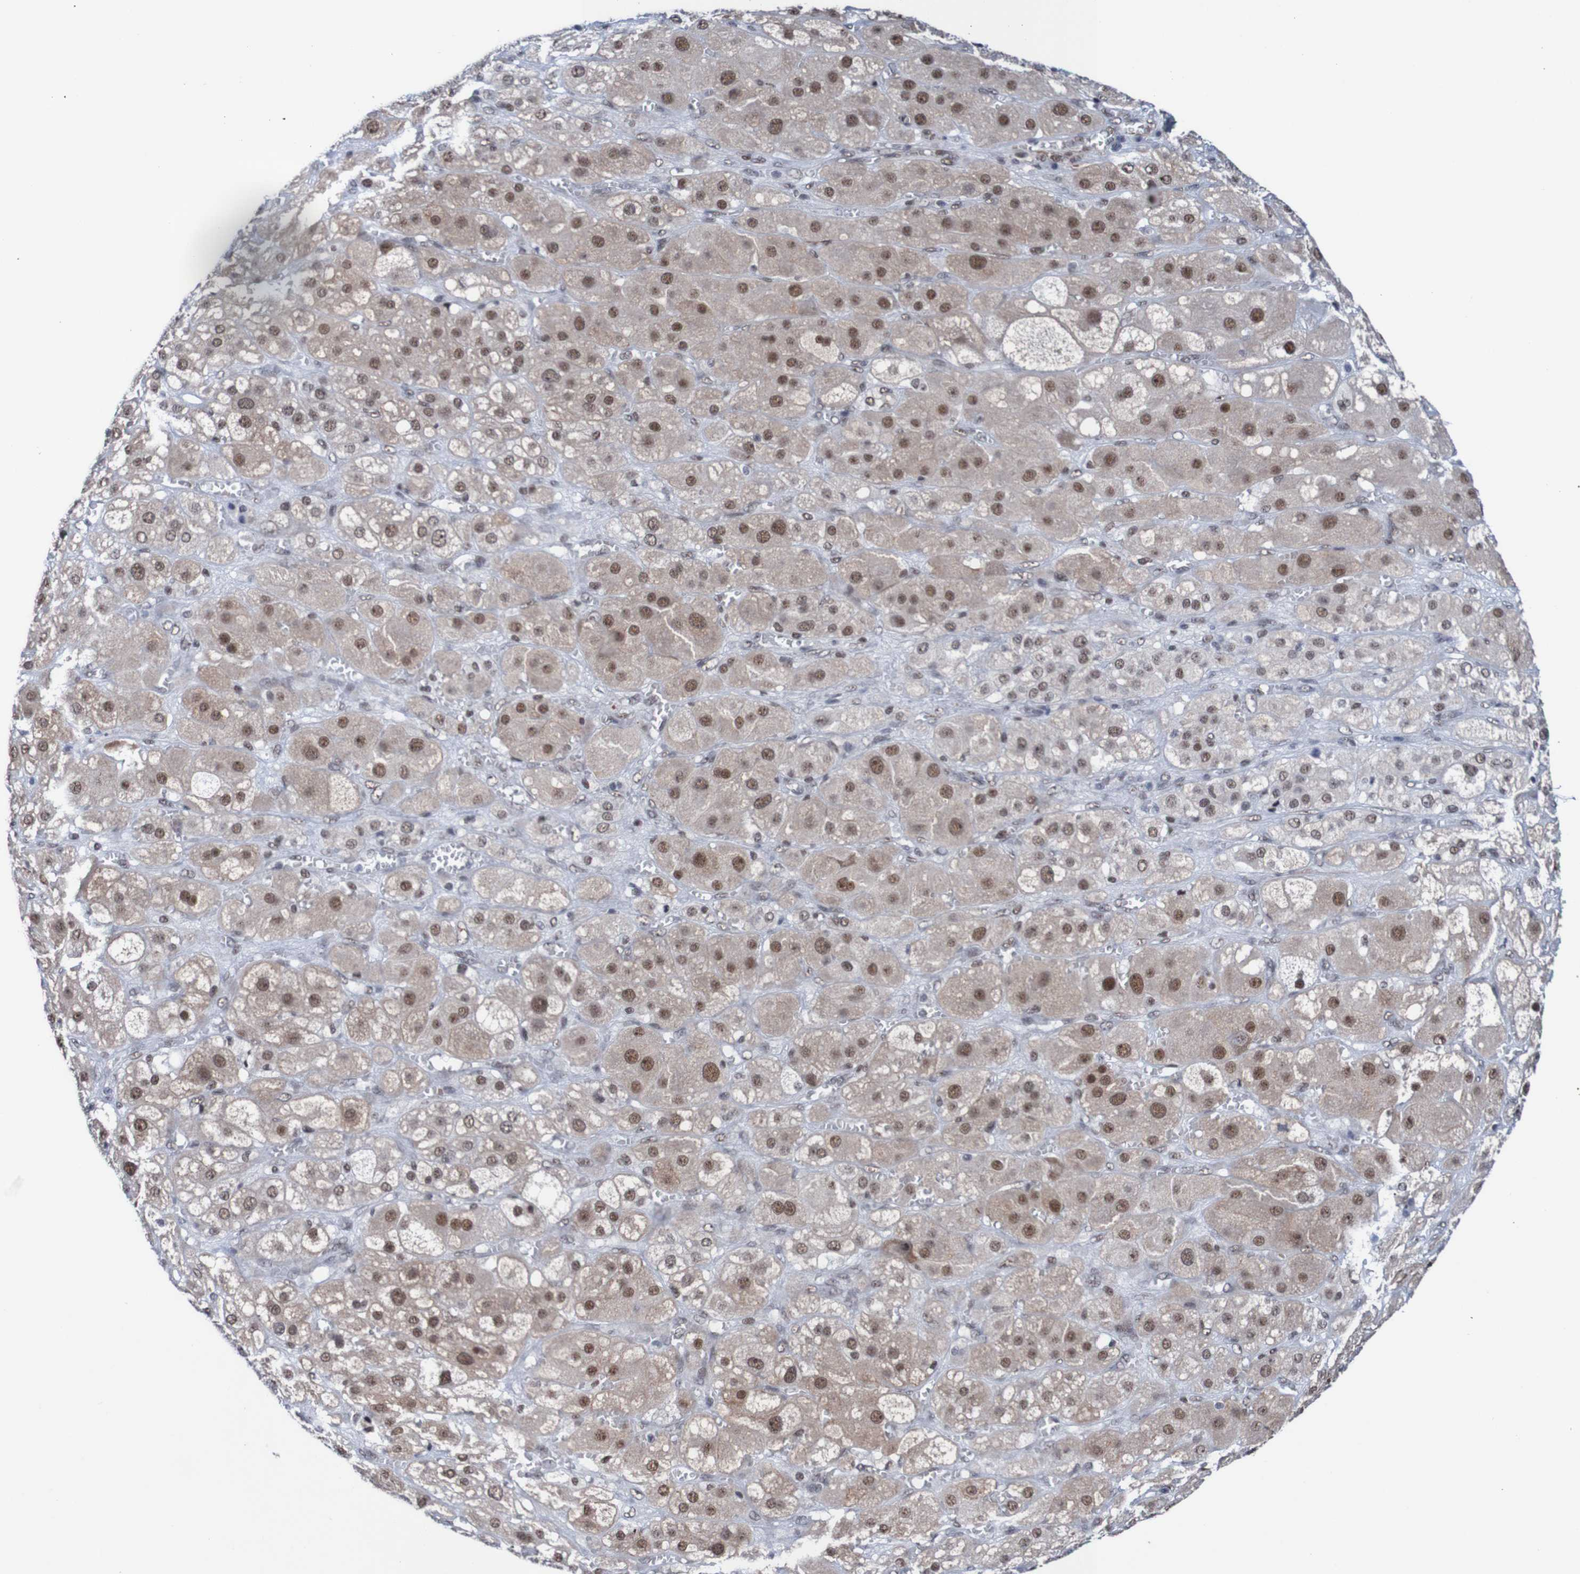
{"staining": {"intensity": "strong", "quantity": ">75%", "location": "nuclear"}, "tissue": "adrenal gland", "cell_type": "Glandular cells", "image_type": "normal", "snomed": [{"axis": "morphology", "description": "Normal tissue, NOS"}, {"axis": "topography", "description": "Adrenal gland"}], "caption": "IHC image of benign adrenal gland: human adrenal gland stained using IHC exhibits high levels of strong protein expression localized specifically in the nuclear of glandular cells, appearing as a nuclear brown color.", "gene": "CDC5L", "patient": {"sex": "female", "age": 47}}